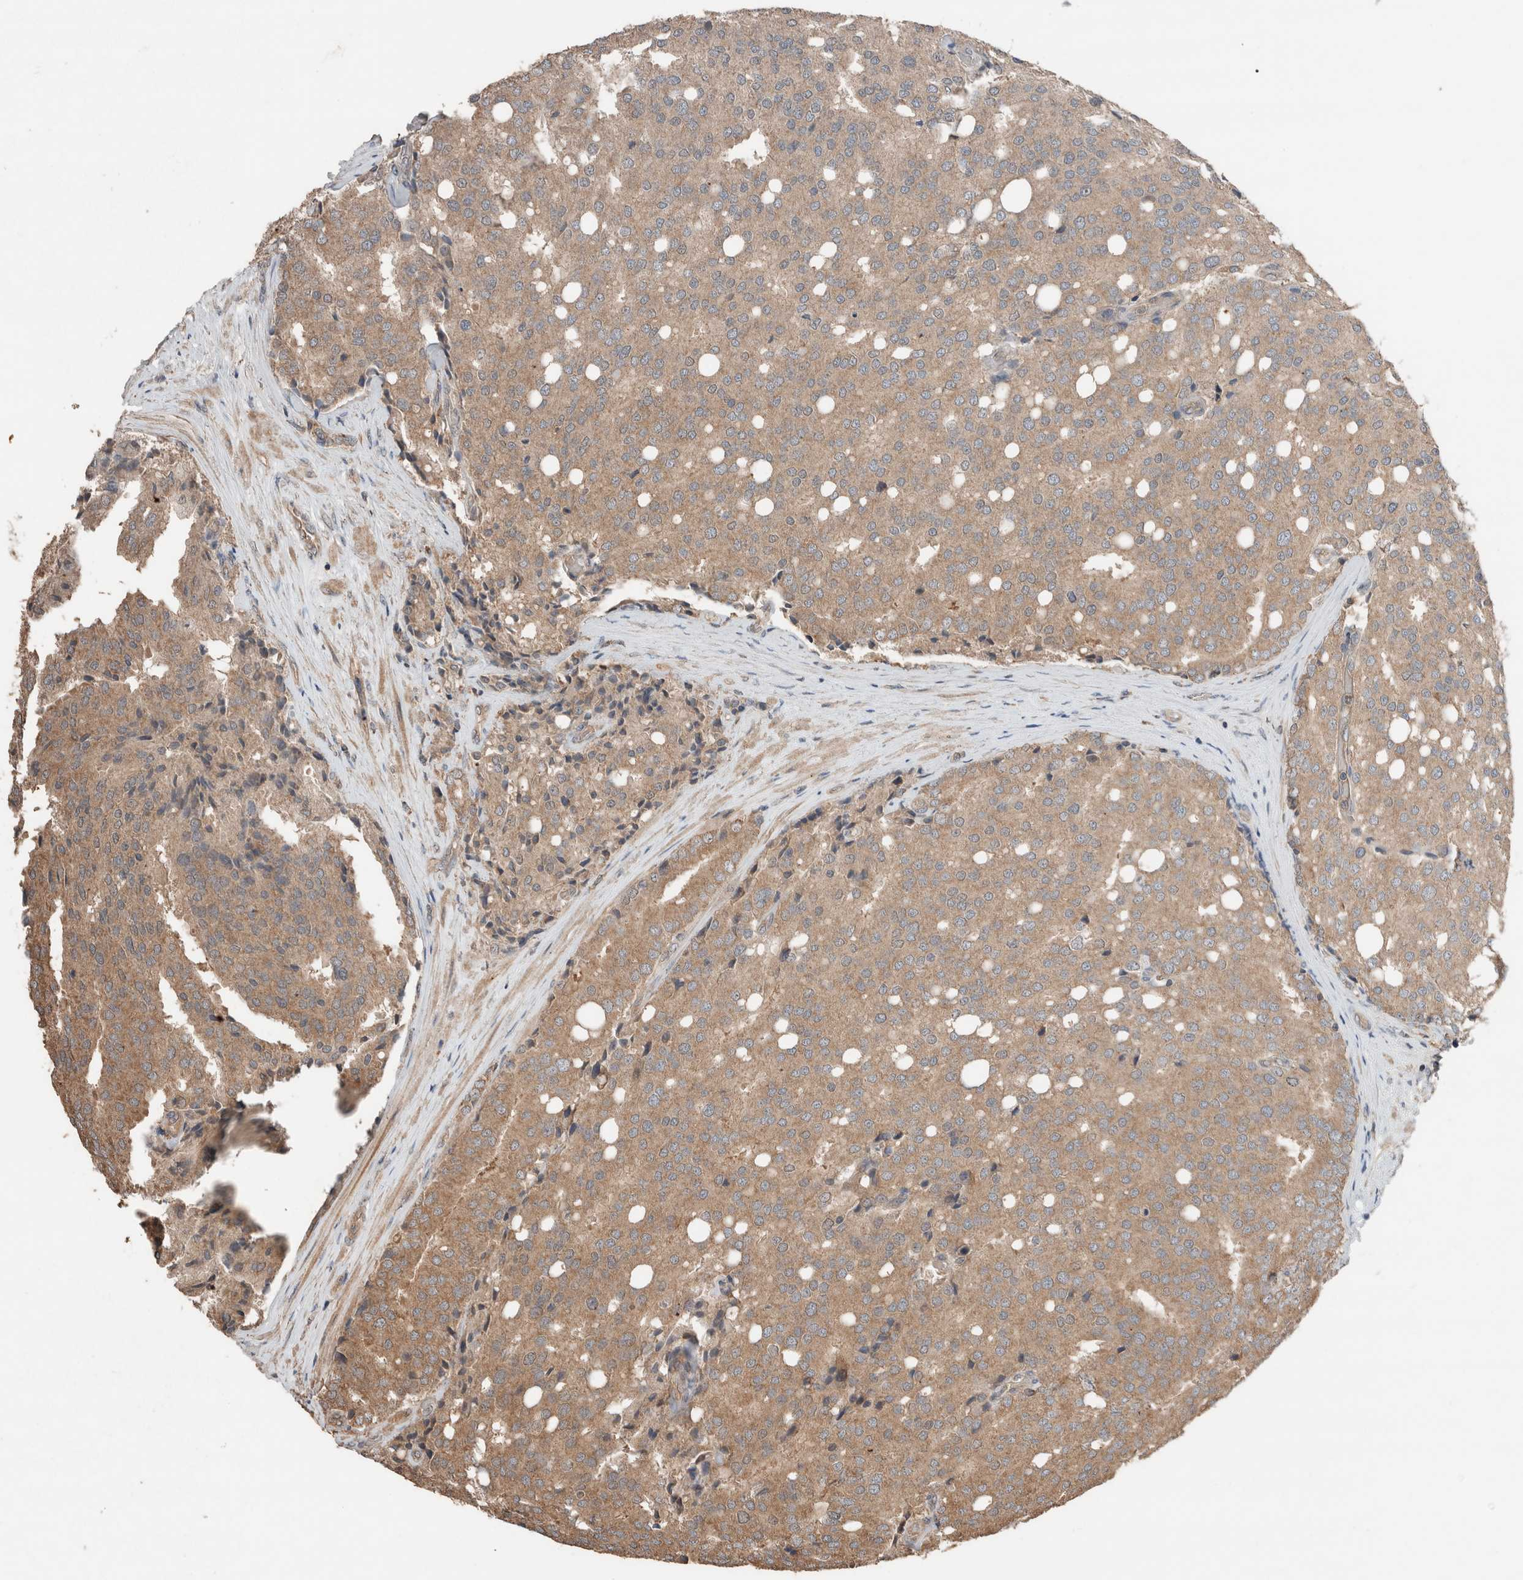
{"staining": {"intensity": "weak", "quantity": ">75%", "location": "cytoplasmic/membranous"}, "tissue": "prostate cancer", "cell_type": "Tumor cells", "image_type": "cancer", "snomed": [{"axis": "morphology", "description": "Adenocarcinoma, High grade"}, {"axis": "topography", "description": "Prostate"}], "caption": "High-magnification brightfield microscopy of prostate cancer stained with DAB (3,3'-diaminobenzidine) (brown) and counterstained with hematoxylin (blue). tumor cells exhibit weak cytoplasmic/membranous expression is identified in approximately>75% of cells.", "gene": "ERAP2", "patient": {"sex": "male", "age": 50}}